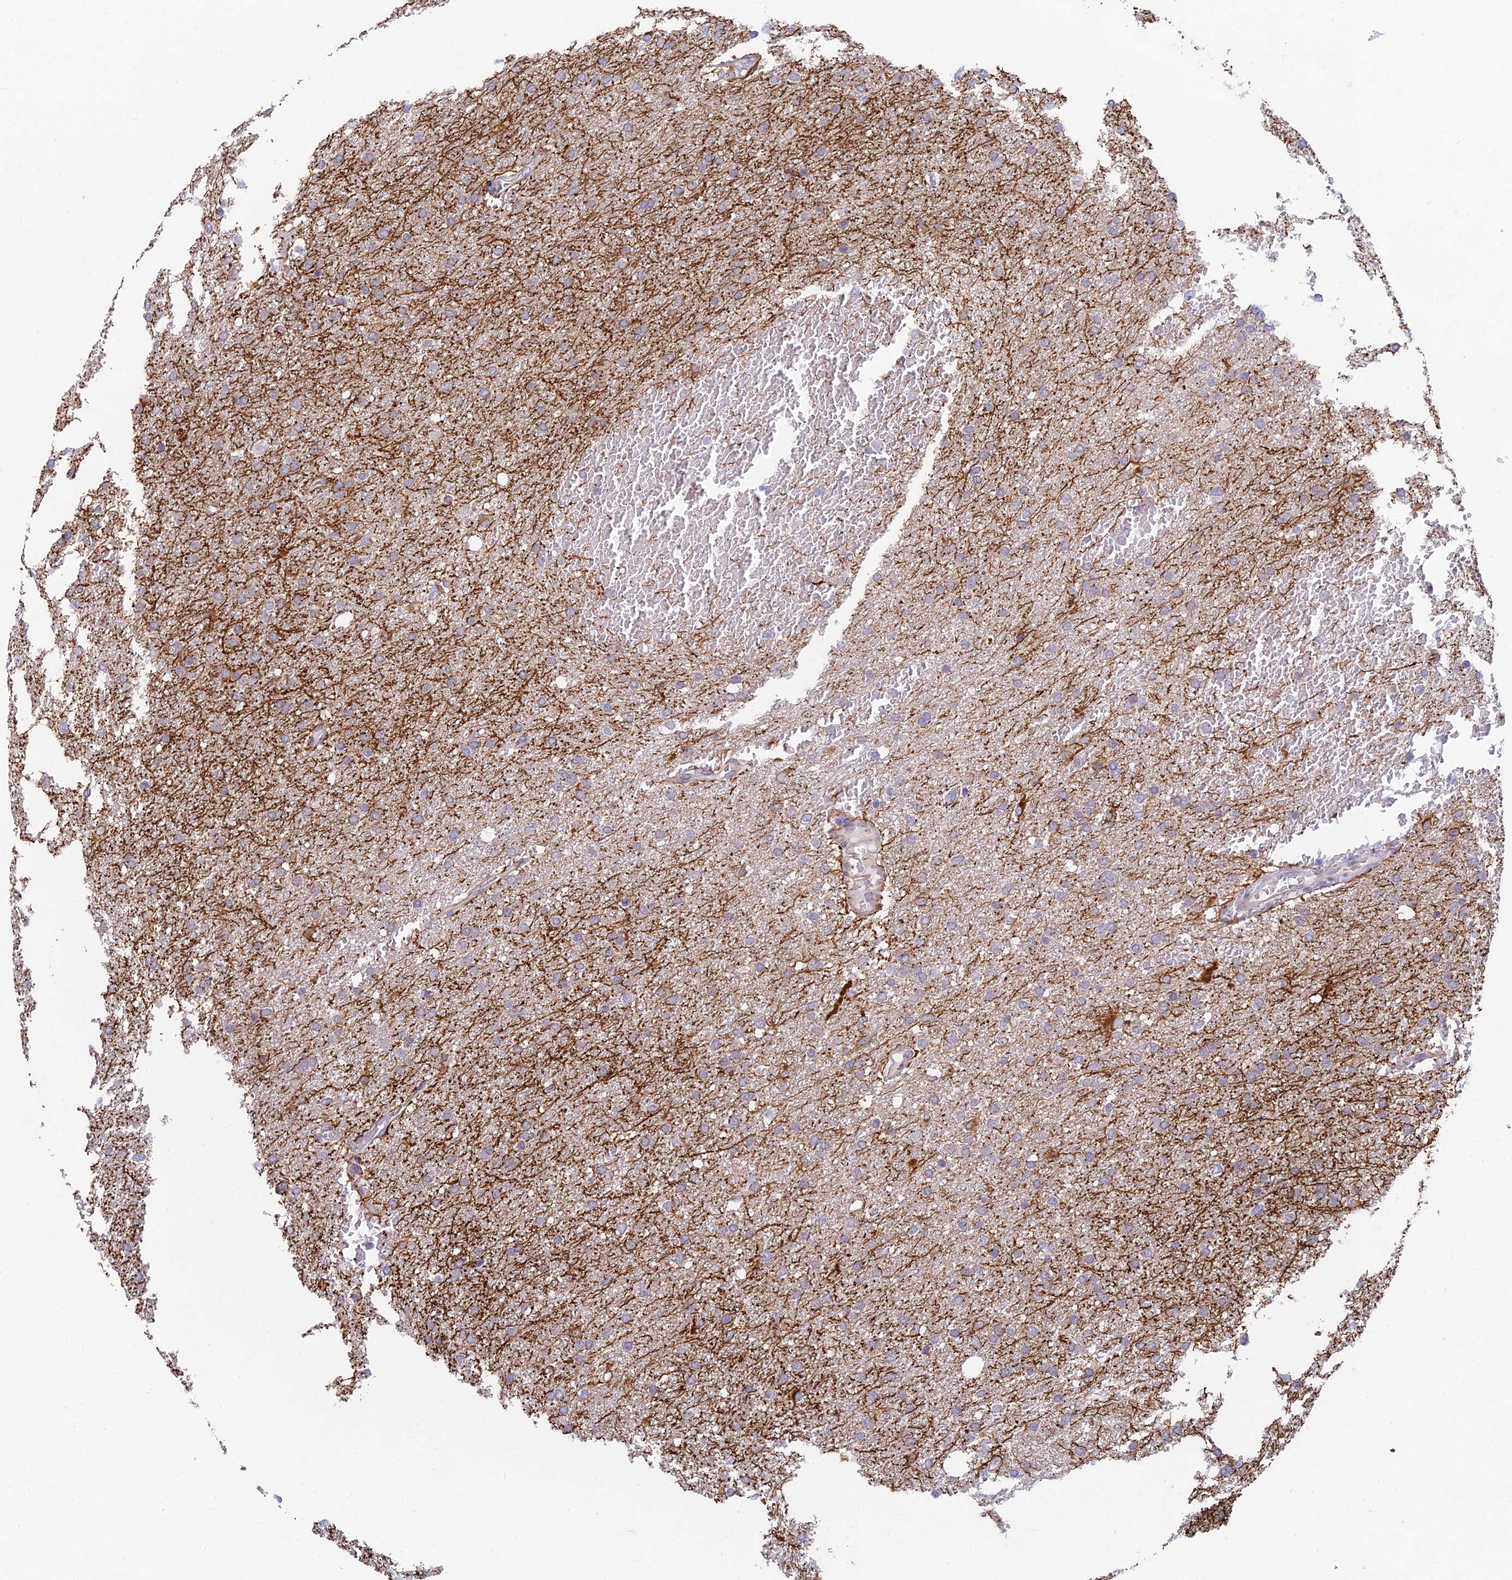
{"staining": {"intensity": "moderate", "quantity": "<25%", "location": "cytoplasmic/membranous"}, "tissue": "glioma", "cell_type": "Tumor cells", "image_type": "cancer", "snomed": [{"axis": "morphology", "description": "Glioma, malignant, High grade"}, {"axis": "topography", "description": "Cerebral cortex"}], "caption": "Immunohistochemical staining of glioma displays low levels of moderate cytoplasmic/membranous protein positivity in approximately <25% of tumor cells.", "gene": "PPP1R26", "patient": {"sex": "female", "age": 36}}